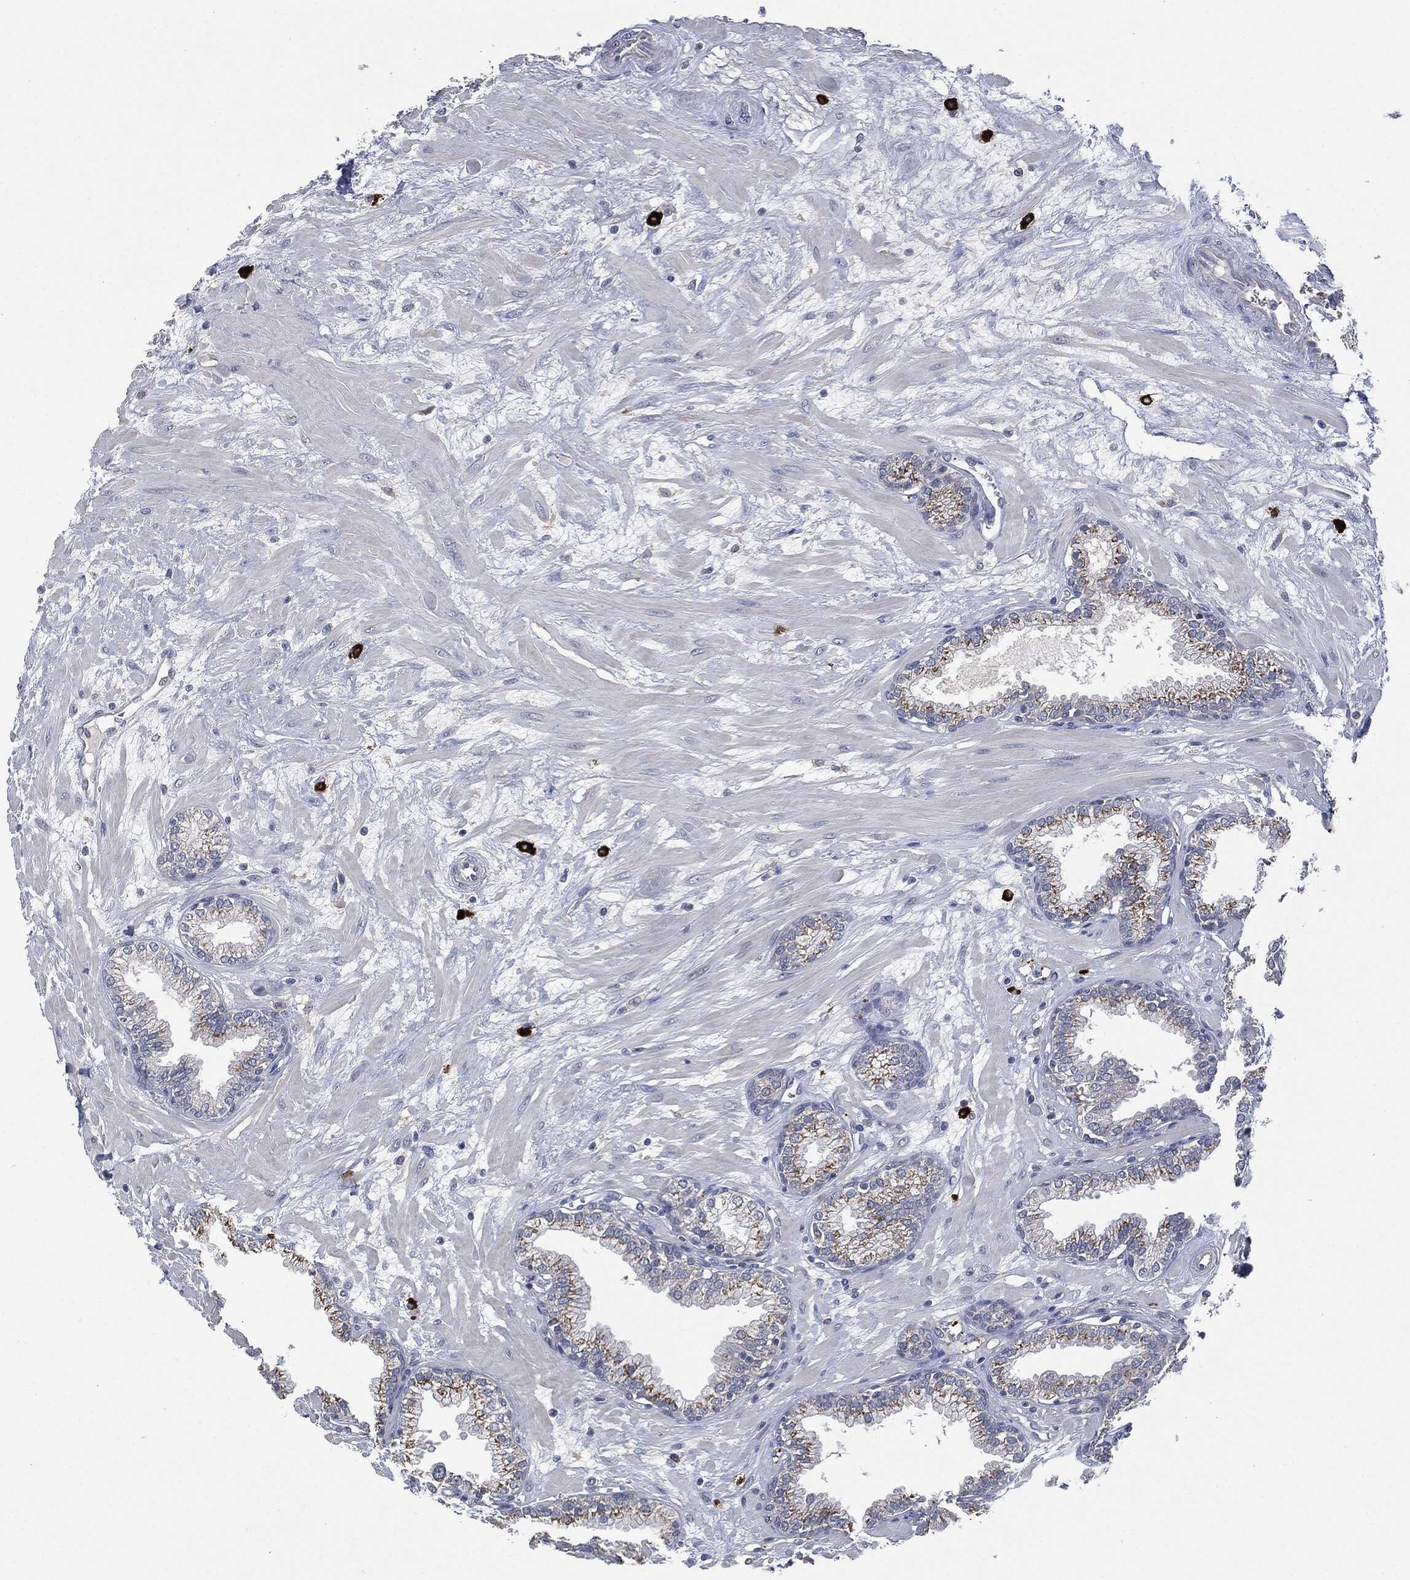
{"staining": {"intensity": "strong", "quantity": "25%-75%", "location": "cytoplasmic/membranous"}, "tissue": "prostate", "cell_type": "Glandular cells", "image_type": "normal", "snomed": [{"axis": "morphology", "description": "Normal tissue, NOS"}, {"axis": "topography", "description": "Prostate"}], "caption": "This photomicrograph demonstrates IHC staining of normal human prostate, with high strong cytoplasmic/membranous staining in approximately 25%-75% of glandular cells.", "gene": "CD33", "patient": {"sex": "male", "age": 64}}